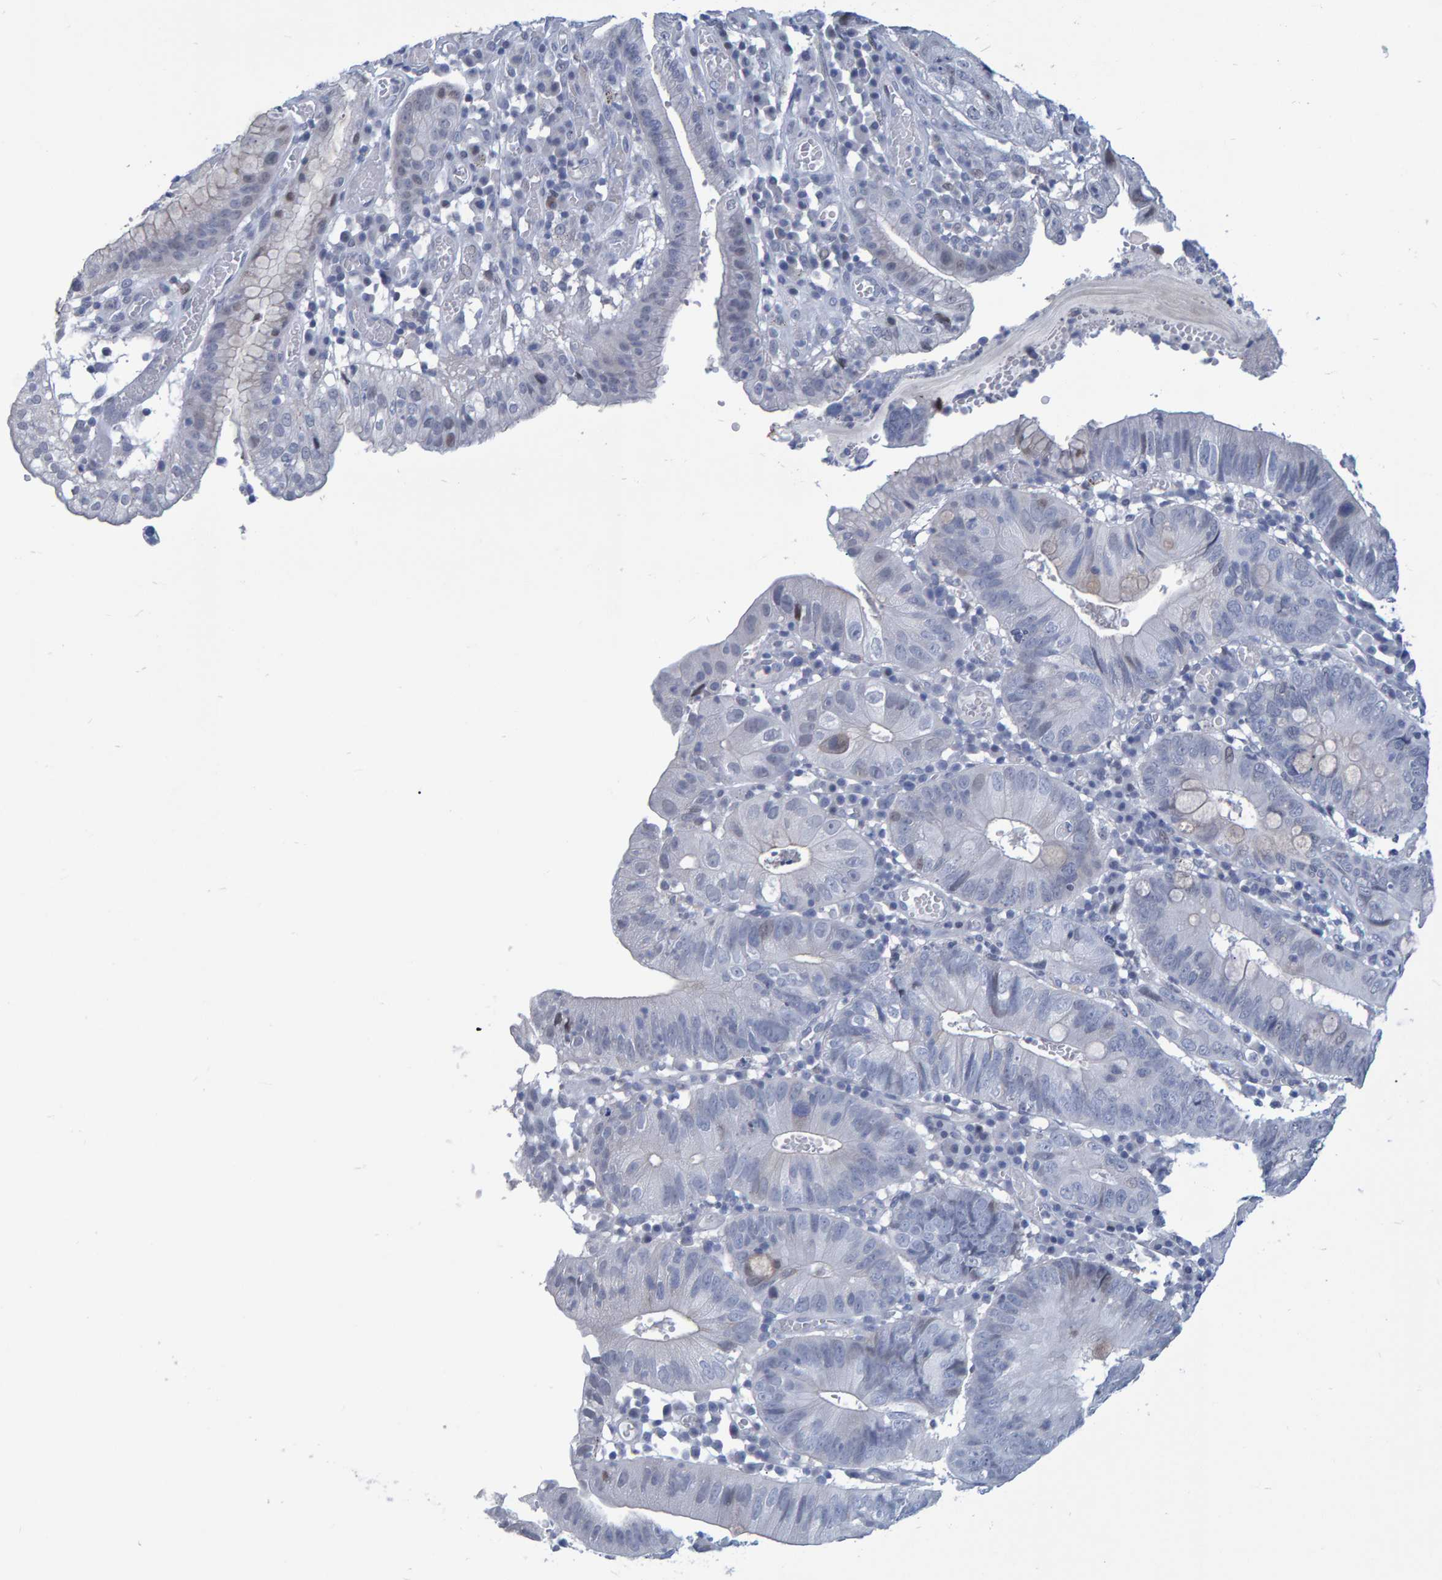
{"staining": {"intensity": "weak", "quantity": "<25%", "location": "cytoplasmic/membranous,nuclear"}, "tissue": "stomach cancer", "cell_type": "Tumor cells", "image_type": "cancer", "snomed": [{"axis": "morphology", "description": "Adenocarcinoma, NOS"}, {"axis": "topography", "description": "Stomach"}], "caption": "Immunohistochemical staining of human stomach cancer (adenocarcinoma) displays no significant staining in tumor cells.", "gene": "PROCA1", "patient": {"sex": "male", "age": 59}}